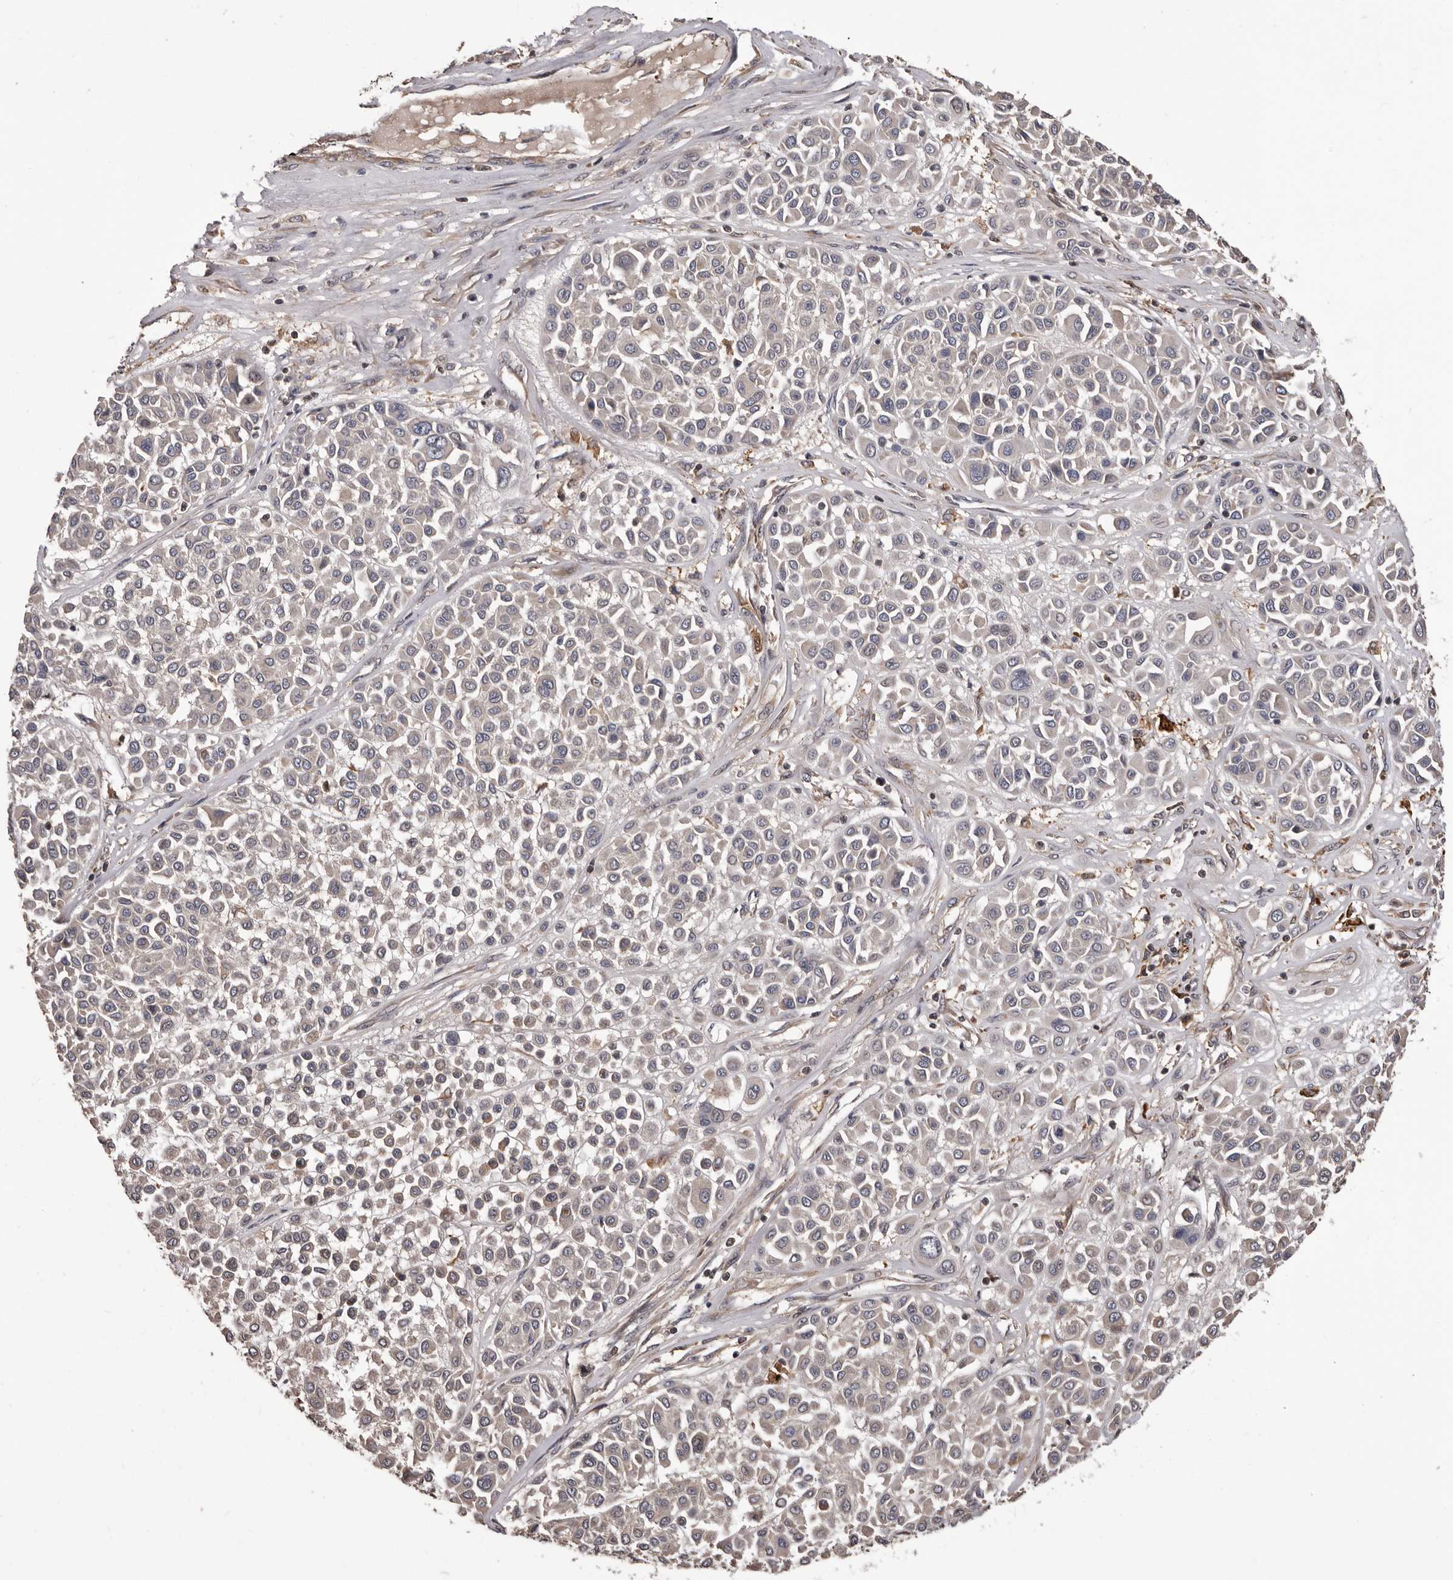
{"staining": {"intensity": "negative", "quantity": "none", "location": "none"}, "tissue": "melanoma", "cell_type": "Tumor cells", "image_type": "cancer", "snomed": [{"axis": "morphology", "description": "Malignant melanoma, Metastatic site"}, {"axis": "topography", "description": "Soft tissue"}], "caption": "Tumor cells show no significant protein expression in melanoma.", "gene": "ADAMTS2", "patient": {"sex": "male", "age": 41}}